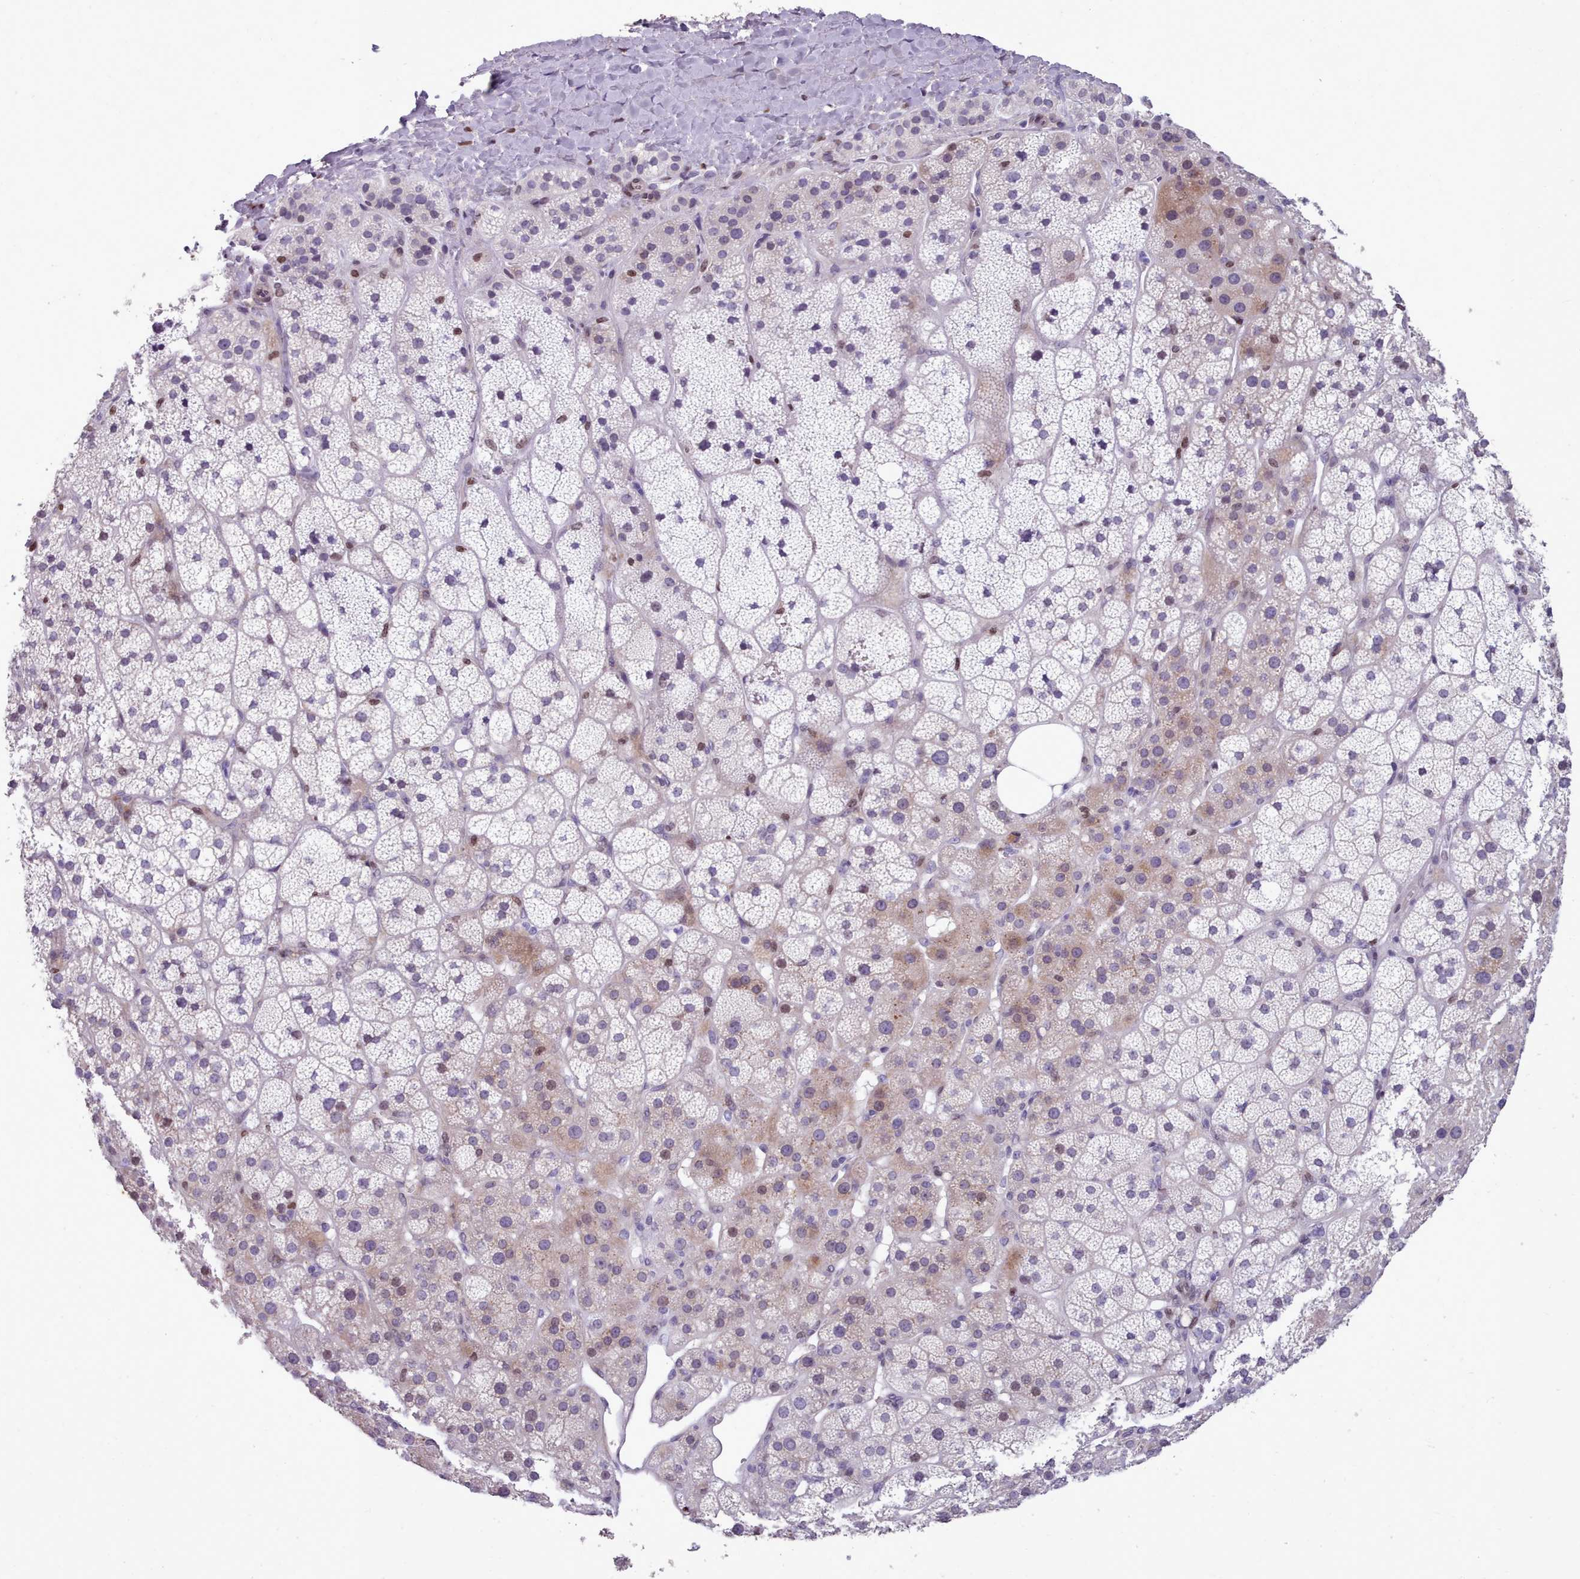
{"staining": {"intensity": "weak", "quantity": "<25%", "location": "cytoplasmic/membranous,nuclear"}, "tissue": "adrenal gland", "cell_type": "Glandular cells", "image_type": "normal", "snomed": [{"axis": "morphology", "description": "Normal tissue, NOS"}, {"axis": "topography", "description": "Adrenal gland"}], "caption": "An immunohistochemistry (IHC) photomicrograph of normal adrenal gland is shown. There is no staining in glandular cells of adrenal gland. The staining was performed using DAB to visualize the protein expression in brown, while the nuclei were stained in blue with hematoxylin (Magnification: 20x).", "gene": "KCNT2", "patient": {"sex": "female", "age": 70}}